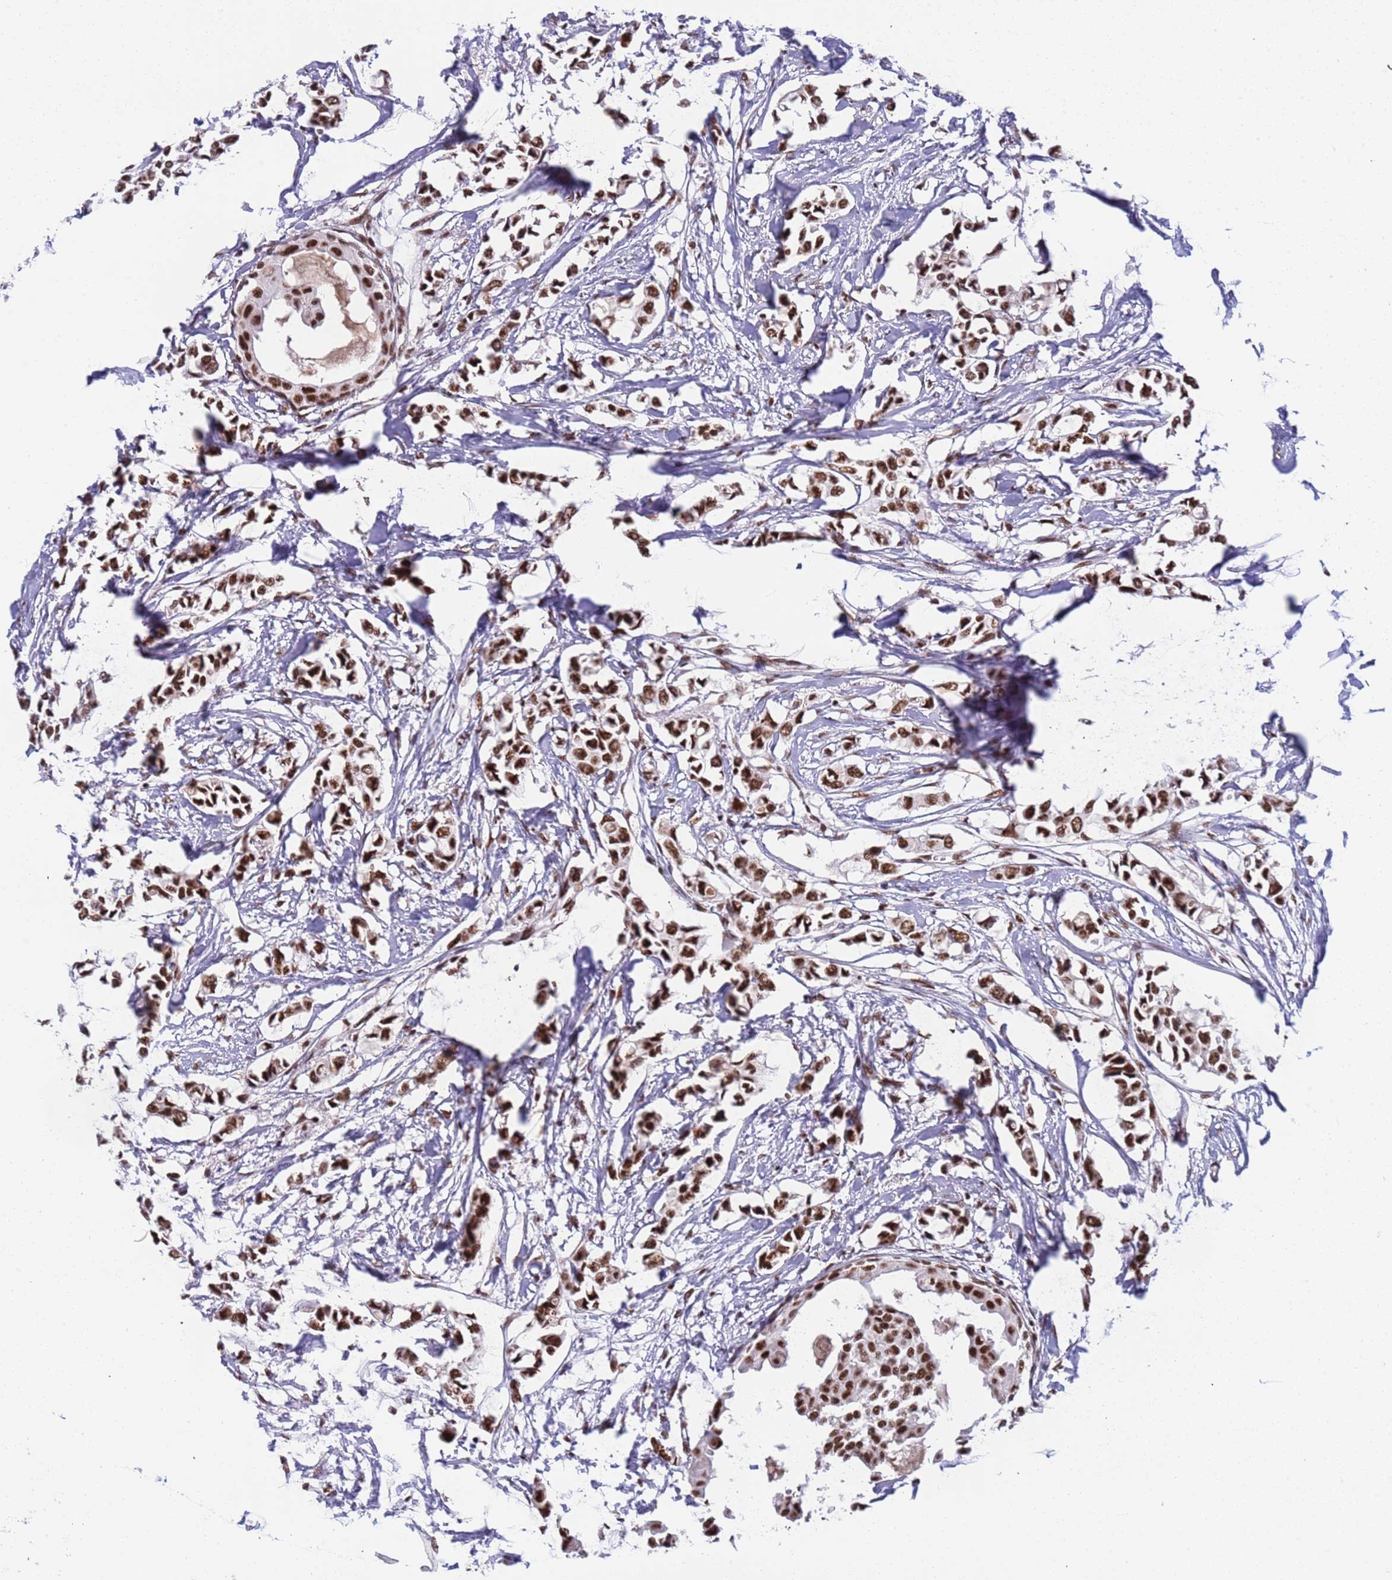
{"staining": {"intensity": "strong", "quantity": ">75%", "location": "nuclear"}, "tissue": "breast cancer", "cell_type": "Tumor cells", "image_type": "cancer", "snomed": [{"axis": "morphology", "description": "Duct carcinoma"}, {"axis": "topography", "description": "Breast"}], "caption": "A histopathology image of breast infiltrating ductal carcinoma stained for a protein reveals strong nuclear brown staining in tumor cells.", "gene": "SRRT", "patient": {"sex": "female", "age": 41}}